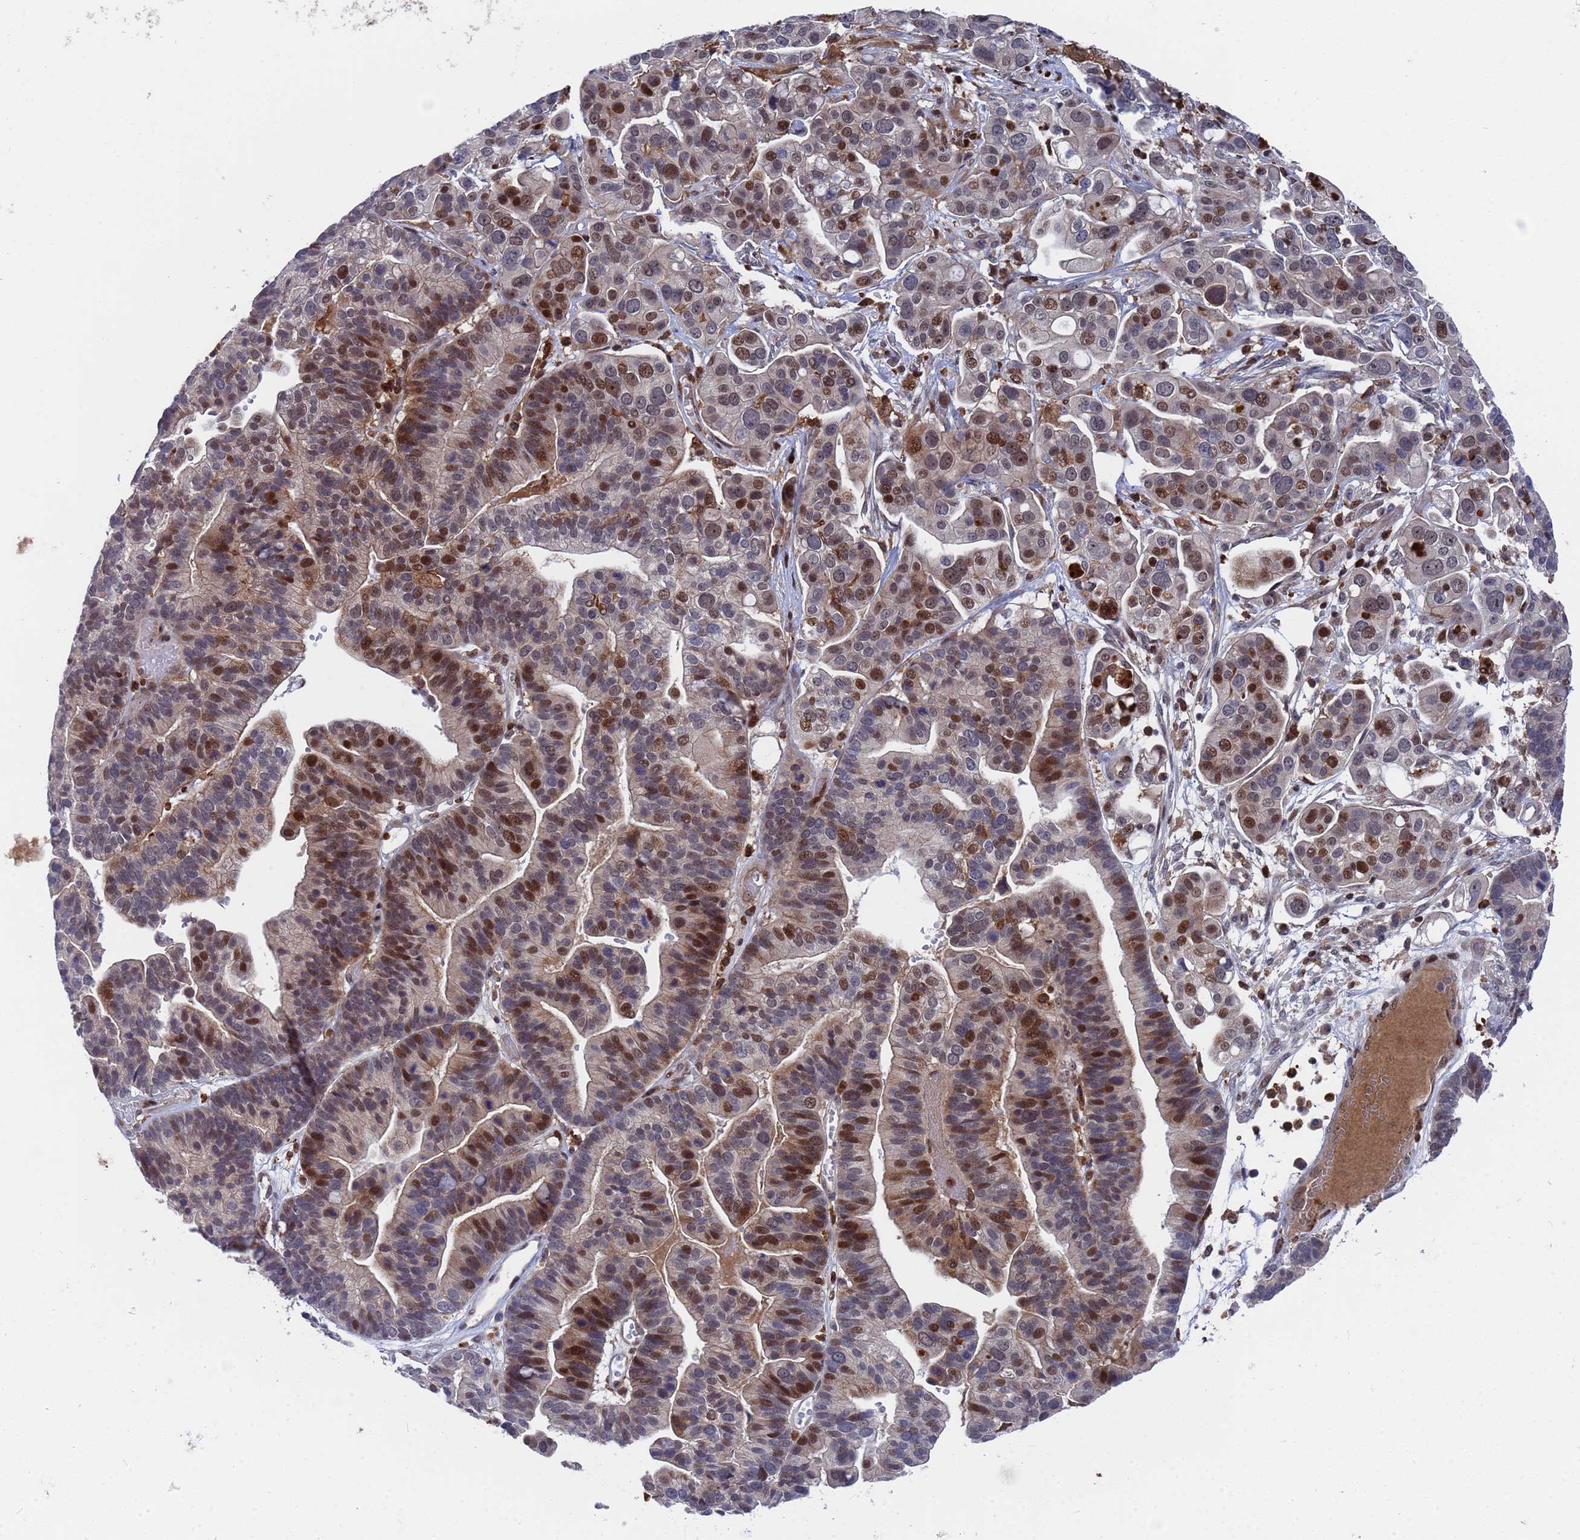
{"staining": {"intensity": "moderate", "quantity": "25%-75%", "location": "nuclear"}, "tissue": "ovarian cancer", "cell_type": "Tumor cells", "image_type": "cancer", "snomed": [{"axis": "morphology", "description": "Cystadenocarcinoma, serous, NOS"}, {"axis": "topography", "description": "Ovary"}], "caption": "A high-resolution micrograph shows IHC staining of serous cystadenocarcinoma (ovarian), which exhibits moderate nuclear staining in approximately 25%-75% of tumor cells.", "gene": "TMBIM6", "patient": {"sex": "female", "age": 56}}